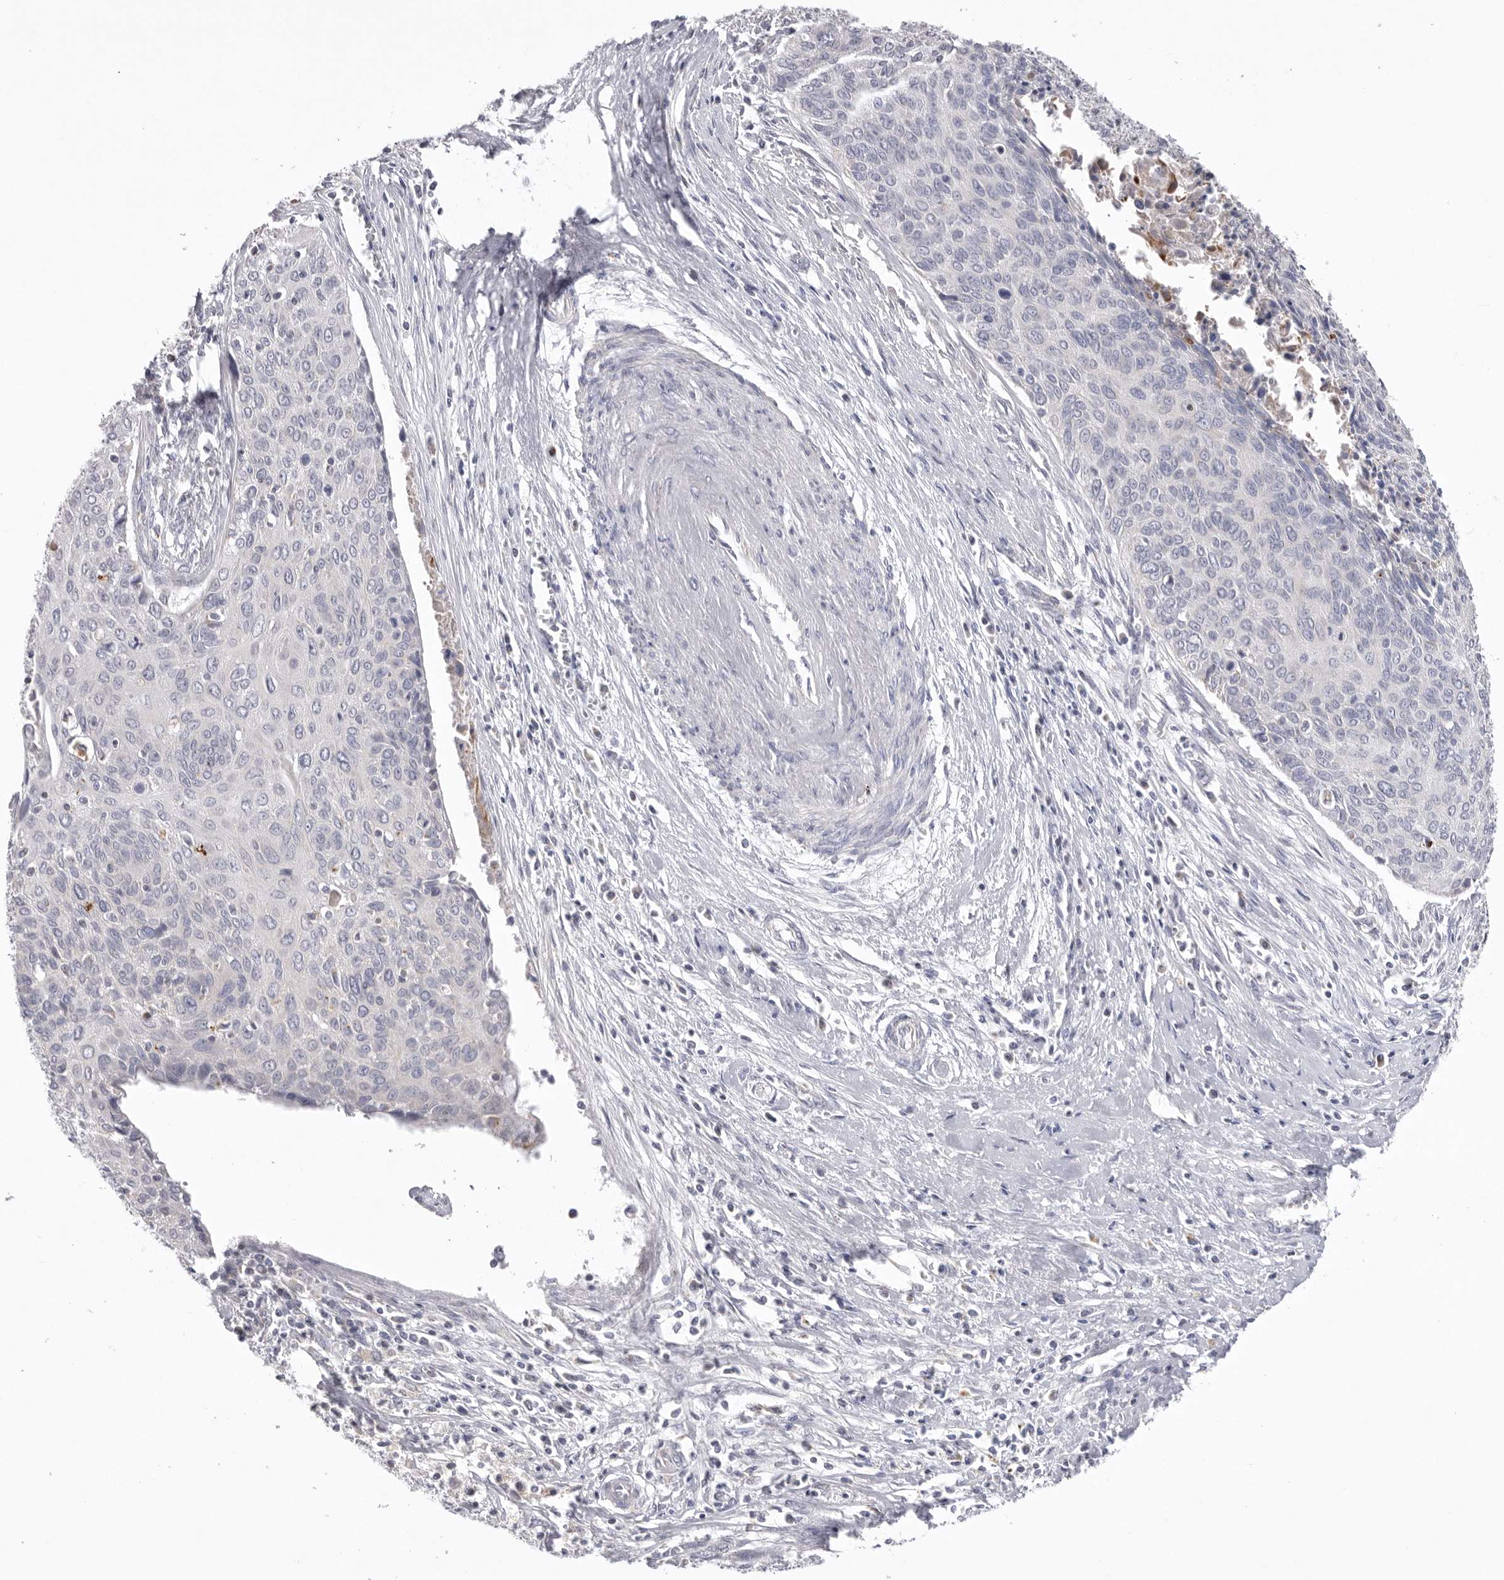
{"staining": {"intensity": "negative", "quantity": "none", "location": "none"}, "tissue": "cervical cancer", "cell_type": "Tumor cells", "image_type": "cancer", "snomed": [{"axis": "morphology", "description": "Squamous cell carcinoma, NOS"}, {"axis": "topography", "description": "Cervix"}], "caption": "Tumor cells are negative for protein expression in human cervical cancer (squamous cell carcinoma).", "gene": "VDAC3", "patient": {"sex": "female", "age": 55}}